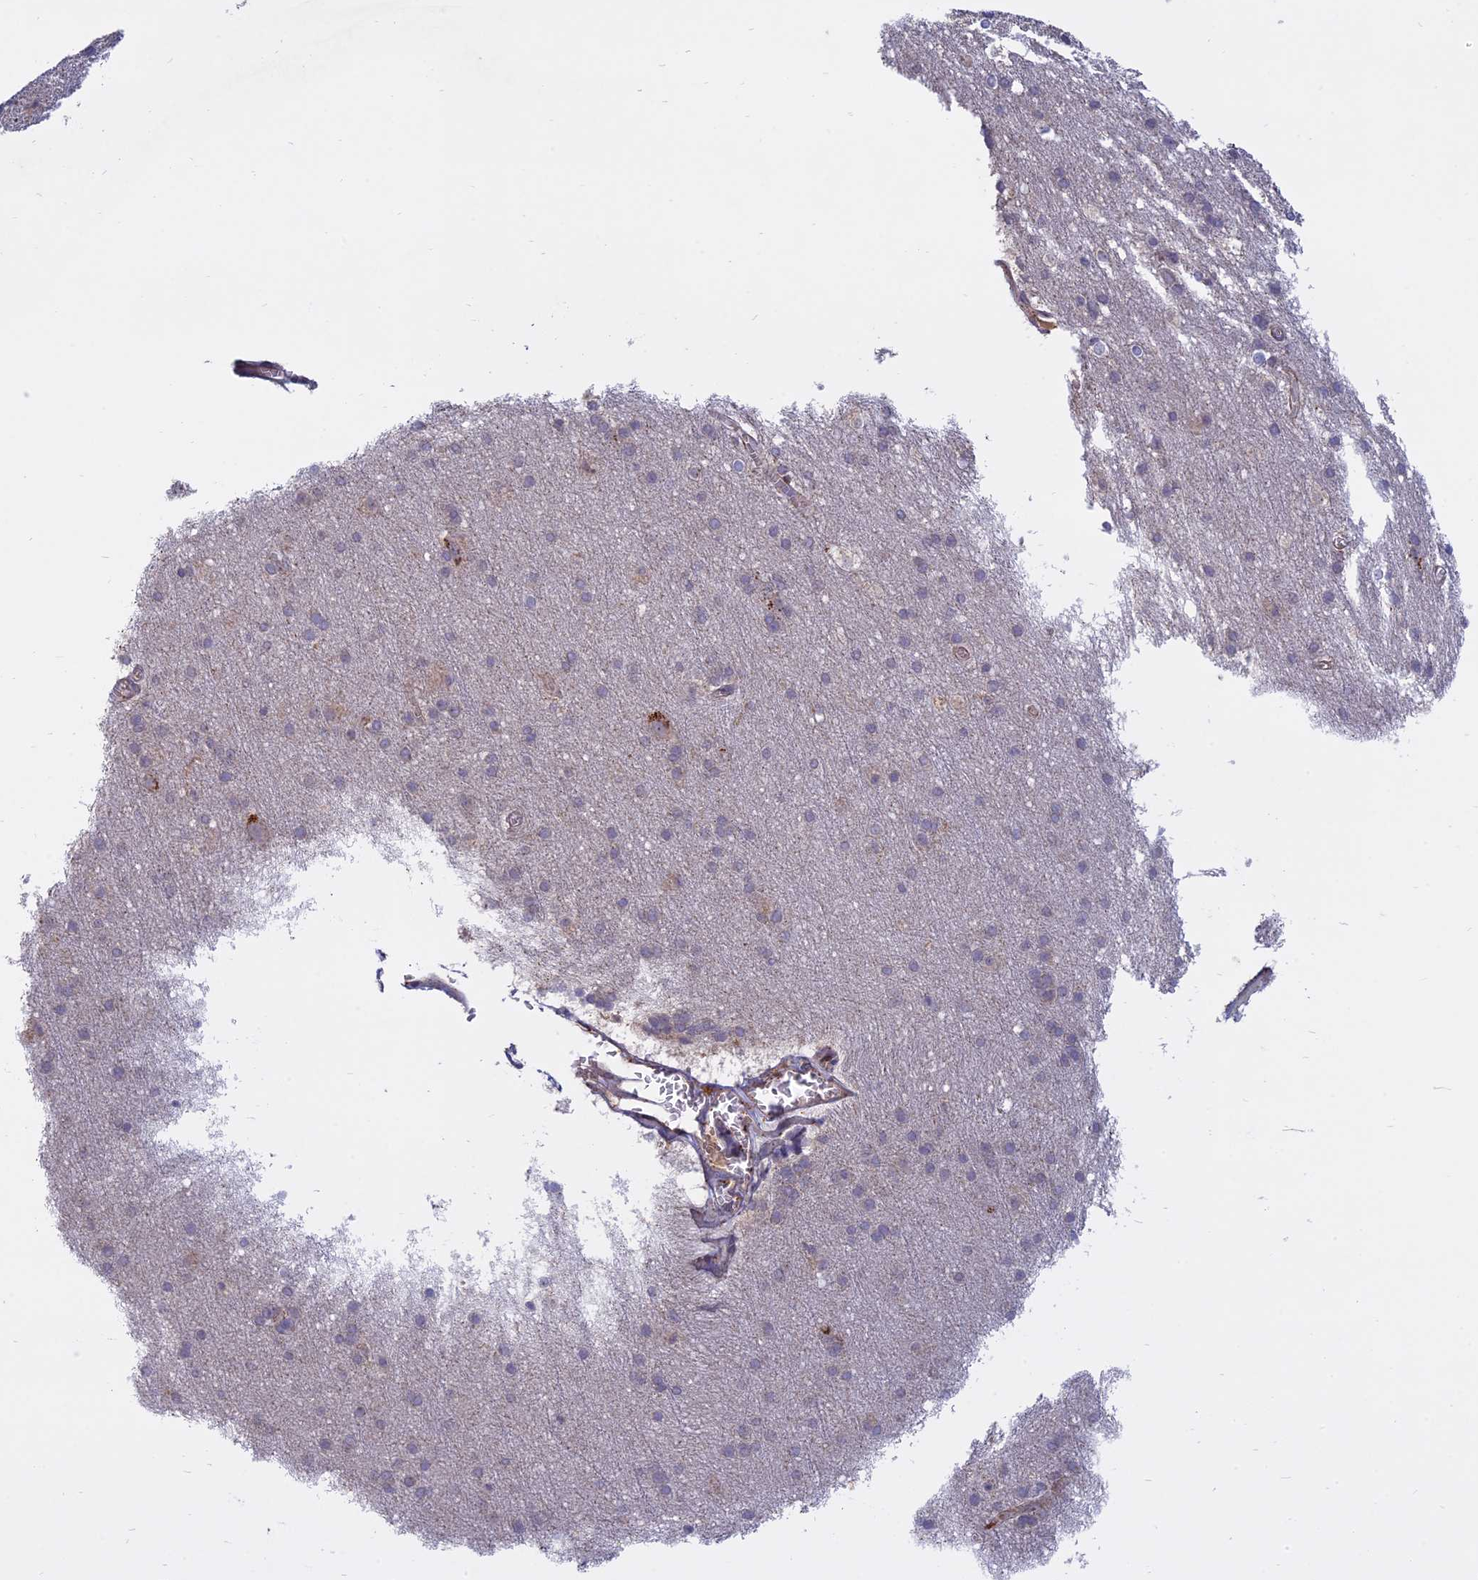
{"staining": {"intensity": "moderate", "quantity": ">75%", "location": "cytoplasmic/membranous"}, "tissue": "cerebral cortex", "cell_type": "Endothelial cells", "image_type": "normal", "snomed": [{"axis": "morphology", "description": "Normal tissue, NOS"}, {"axis": "topography", "description": "Cerebral cortex"}], "caption": "Brown immunohistochemical staining in normal cerebral cortex demonstrates moderate cytoplasmic/membranous staining in approximately >75% of endothelial cells.", "gene": "TMEM208", "patient": {"sex": "male", "age": 54}}